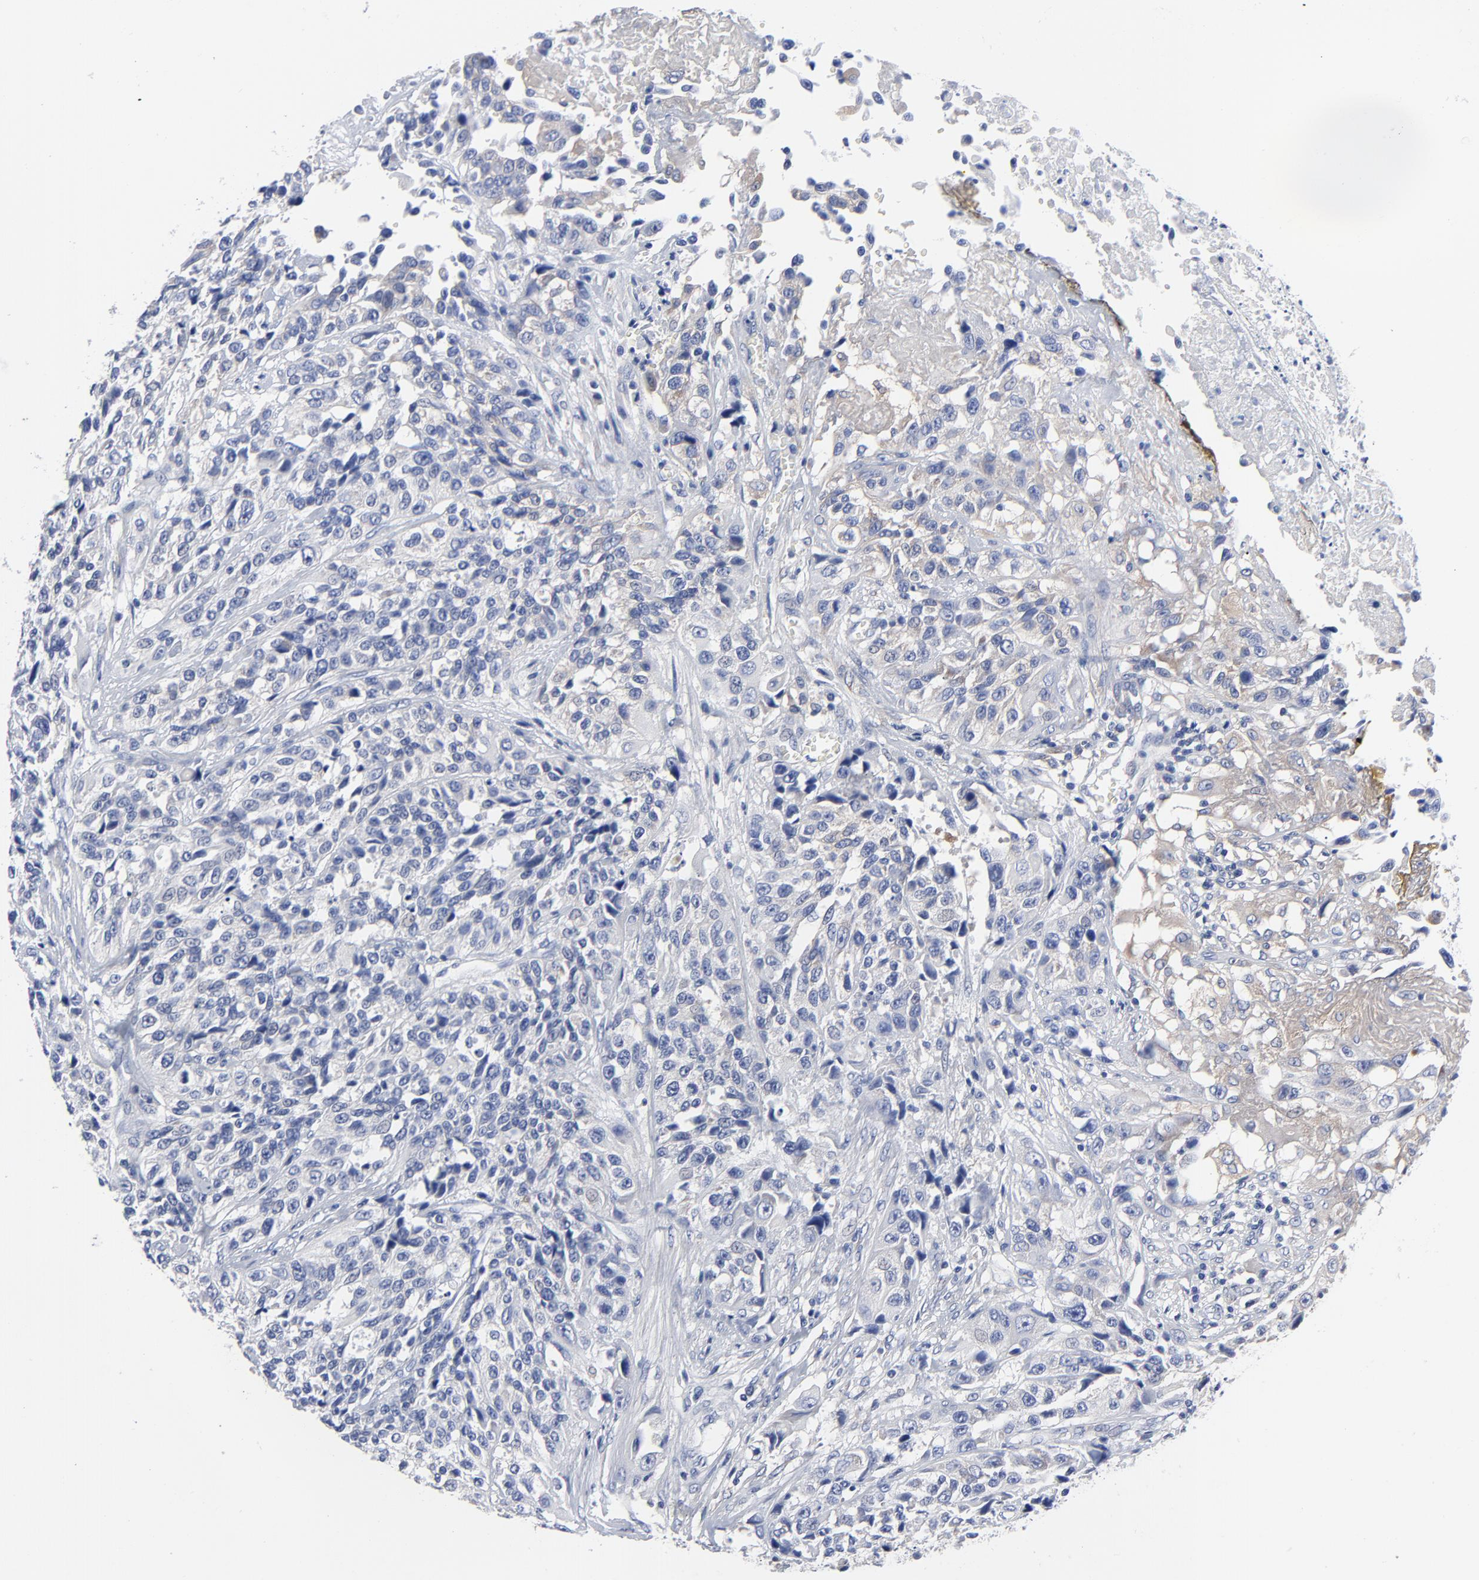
{"staining": {"intensity": "negative", "quantity": "none", "location": "none"}, "tissue": "urothelial cancer", "cell_type": "Tumor cells", "image_type": "cancer", "snomed": [{"axis": "morphology", "description": "Urothelial carcinoma, High grade"}, {"axis": "topography", "description": "Urinary bladder"}], "caption": "Tumor cells are negative for brown protein staining in urothelial cancer.", "gene": "STAT2", "patient": {"sex": "female", "age": 81}}